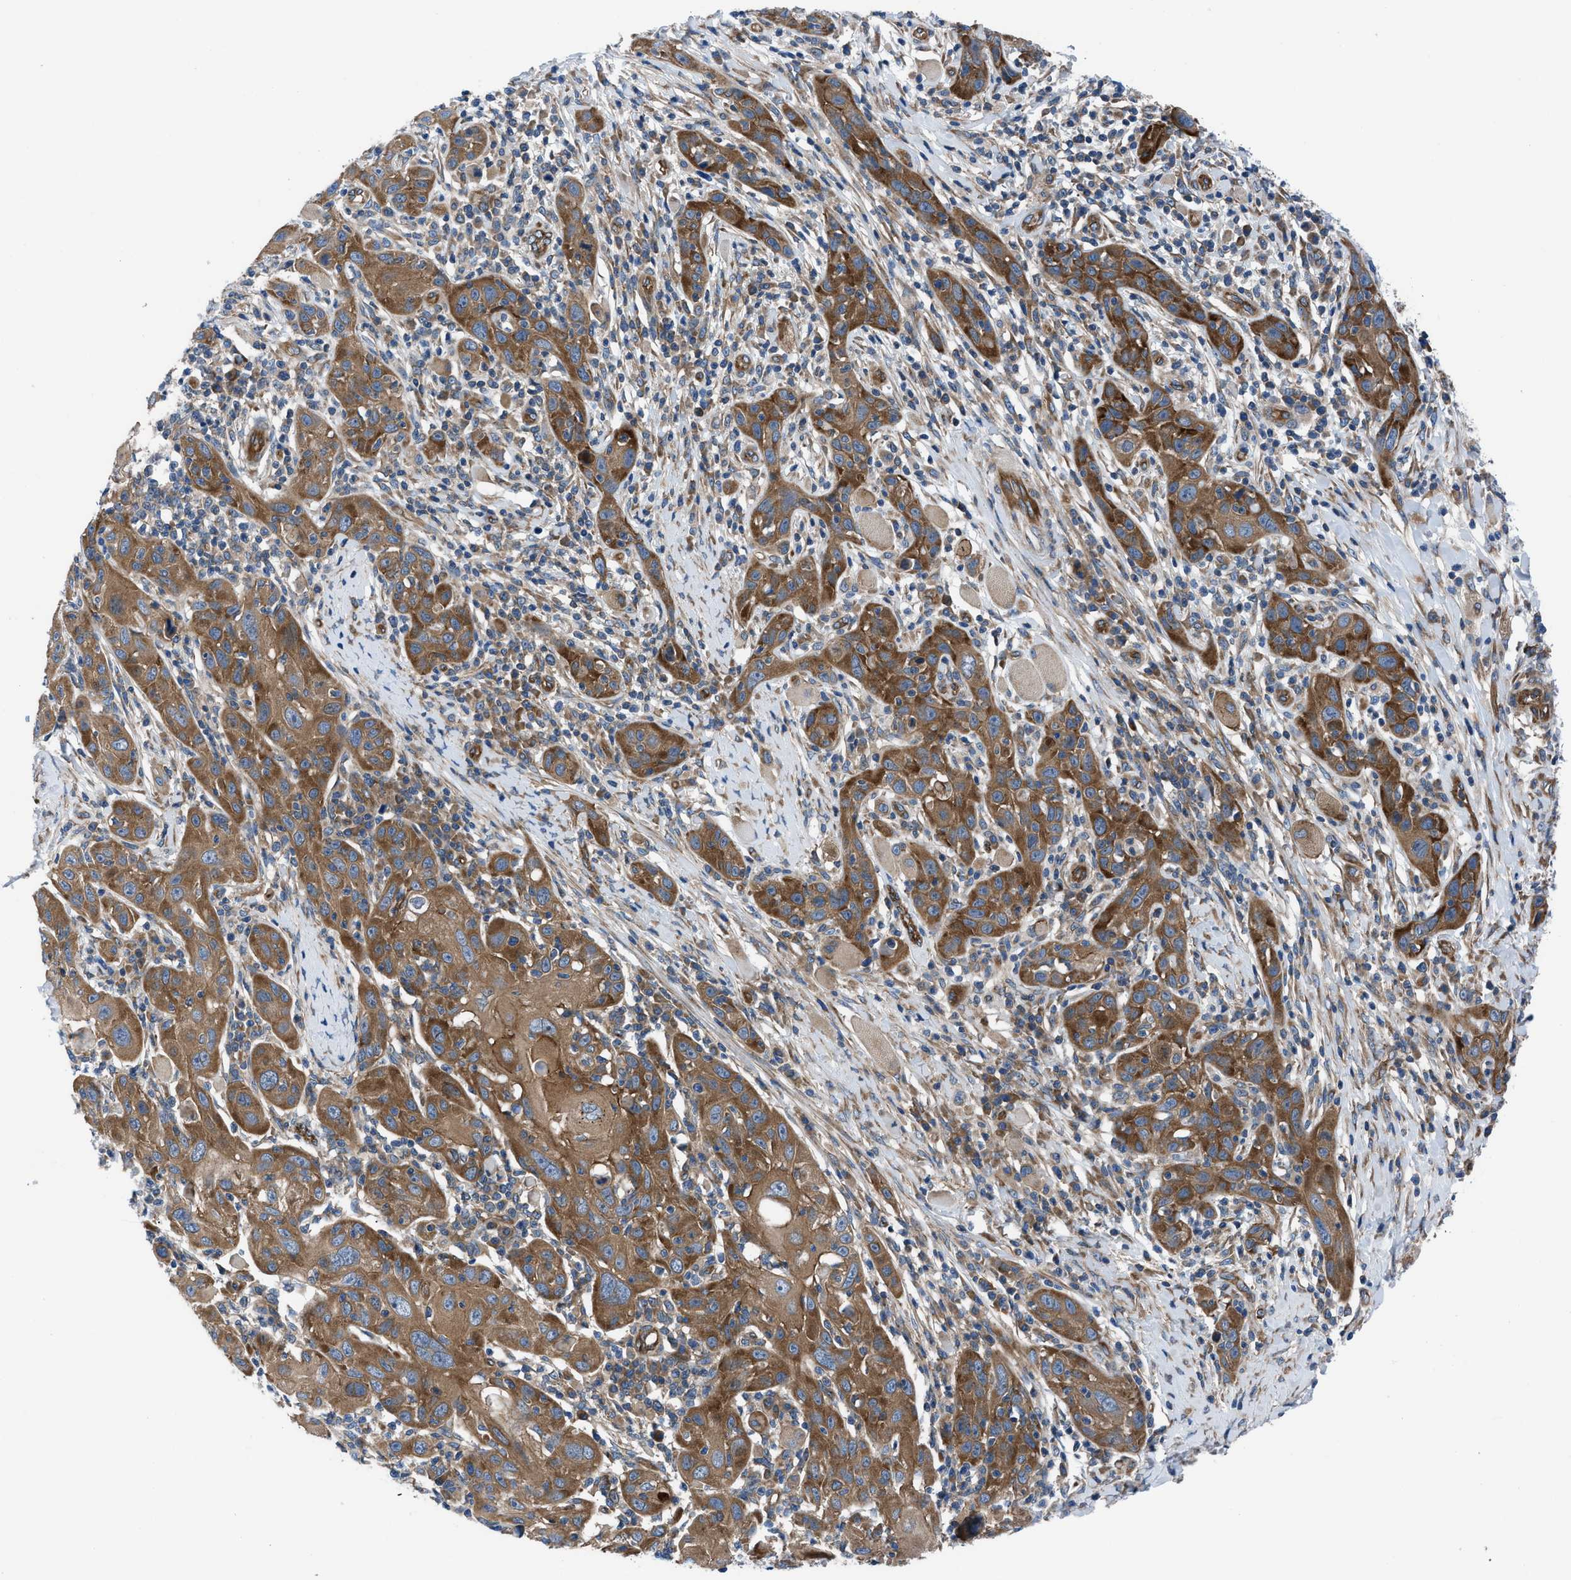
{"staining": {"intensity": "strong", "quantity": ">75%", "location": "cytoplasmic/membranous"}, "tissue": "skin cancer", "cell_type": "Tumor cells", "image_type": "cancer", "snomed": [{"axis": "morphology", "description": "Squamous cell carcinoma, NOS"}, {"axis": "topography", "description": "Skin"}], "caption": "A brown stain shows strong cytoplasmic/membranous expression of a protein in human skin squamous cell carcinoma tumor cells.", "gene": "TRIP4", "patient": {"sex": "female", "age": 88}}